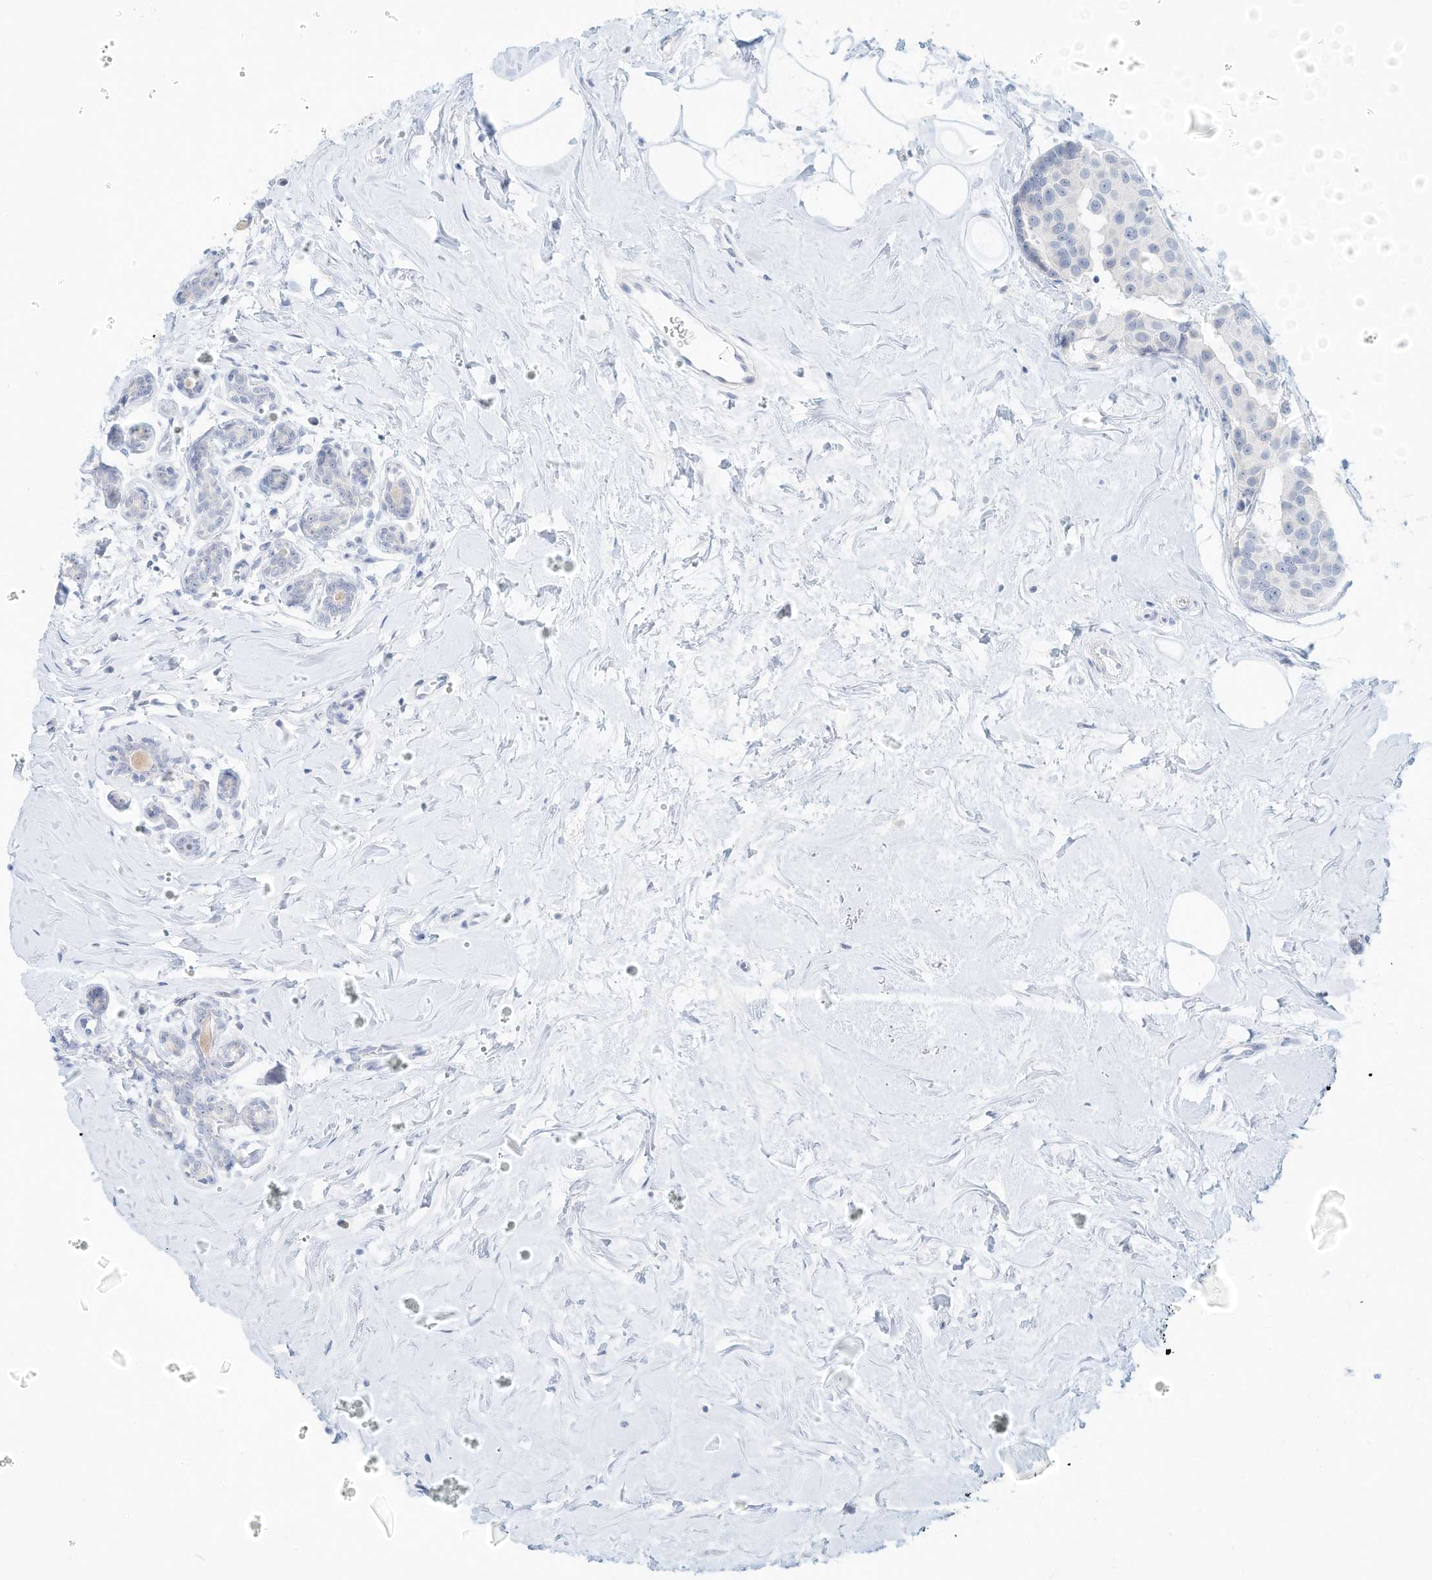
{"staining": {"intensity": "negative", "quantity": "none", "location": "none"}, "tissue": "breast cancer", "cell_type": "Tumor cells", "image_type": "cancer", "snomed": [{"axis": "morphology", "description": "Normal tissue, NOS"}, {"axis": "morphology", "description": "Duct carcinoma"}, {"axis": "topography", "description": "Breast"}], "caption": "This photomicrograph is of breast cancer (infiltrating ductal carcinoma) stained with immunohistochemistry (IHC) to label a protein in brown with the nuclei are counter-stained blue. There is no expression in tumor cells. (DAB (3,3'-diaminobenzidine) IHC with hematoxylin counter stain).", "gene": "PAK6", "patient": {"sex": "female", "age": 39}}